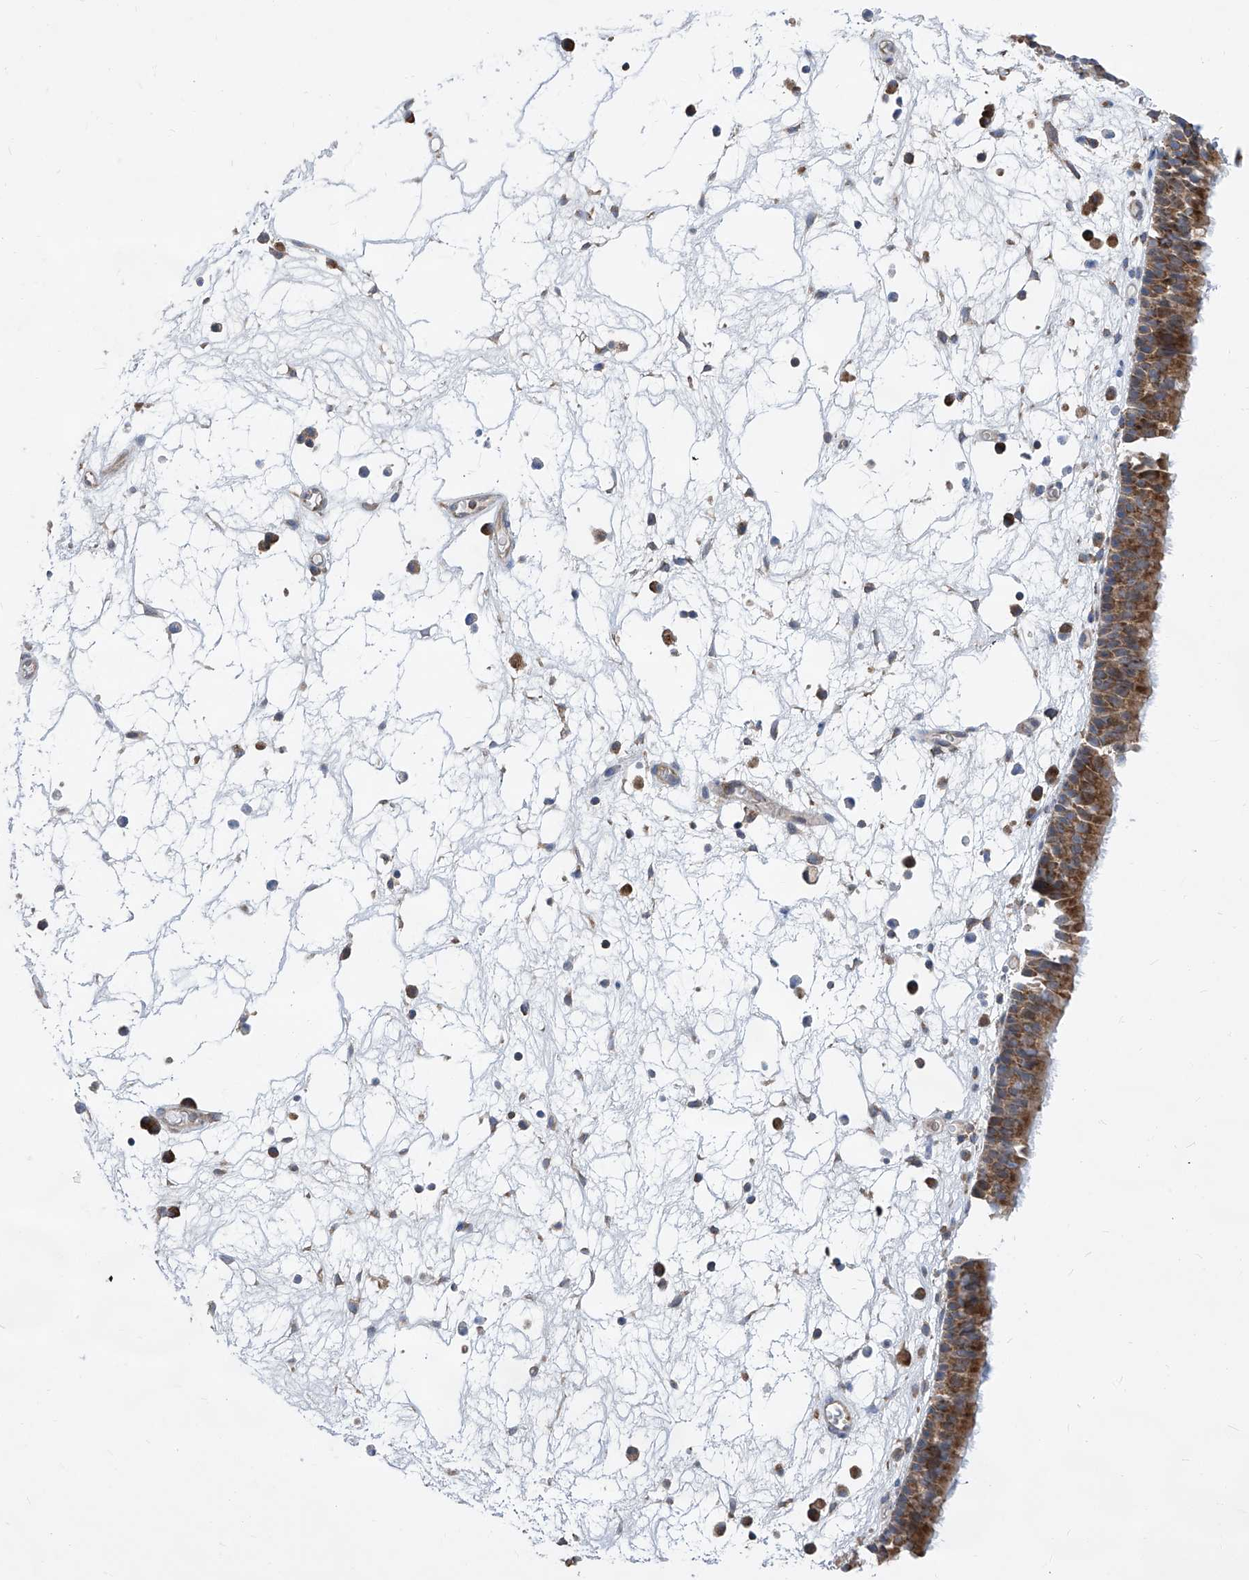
{"staining": {"intensity": "moderate", "quantity": ">75%", "location": "cytoplasmic/membranous"}, "tissue": "nasopharynx", "cell_type": "Respiratory epithelial cells", "image_type": "normal", "snomed": [{"axis": "morphology", "description": "Normal tissue, NOS"}, {"axis": "morphology", "description": "Inflammation, NOS"}, {"axis": "morphology", "description": "Malignant melanoma, Metastatic site"}, {"axis": "topography", "description": "Nasopharynx"}], "caption": "The histopathology image reveals a brown stain indicating the presence of a protein in the cytoplasmic/membranous of respiratory epithelial cells in nasopharynx.", "gene": "EIF3M", "patient": {"sex": "male", "age": 70}}